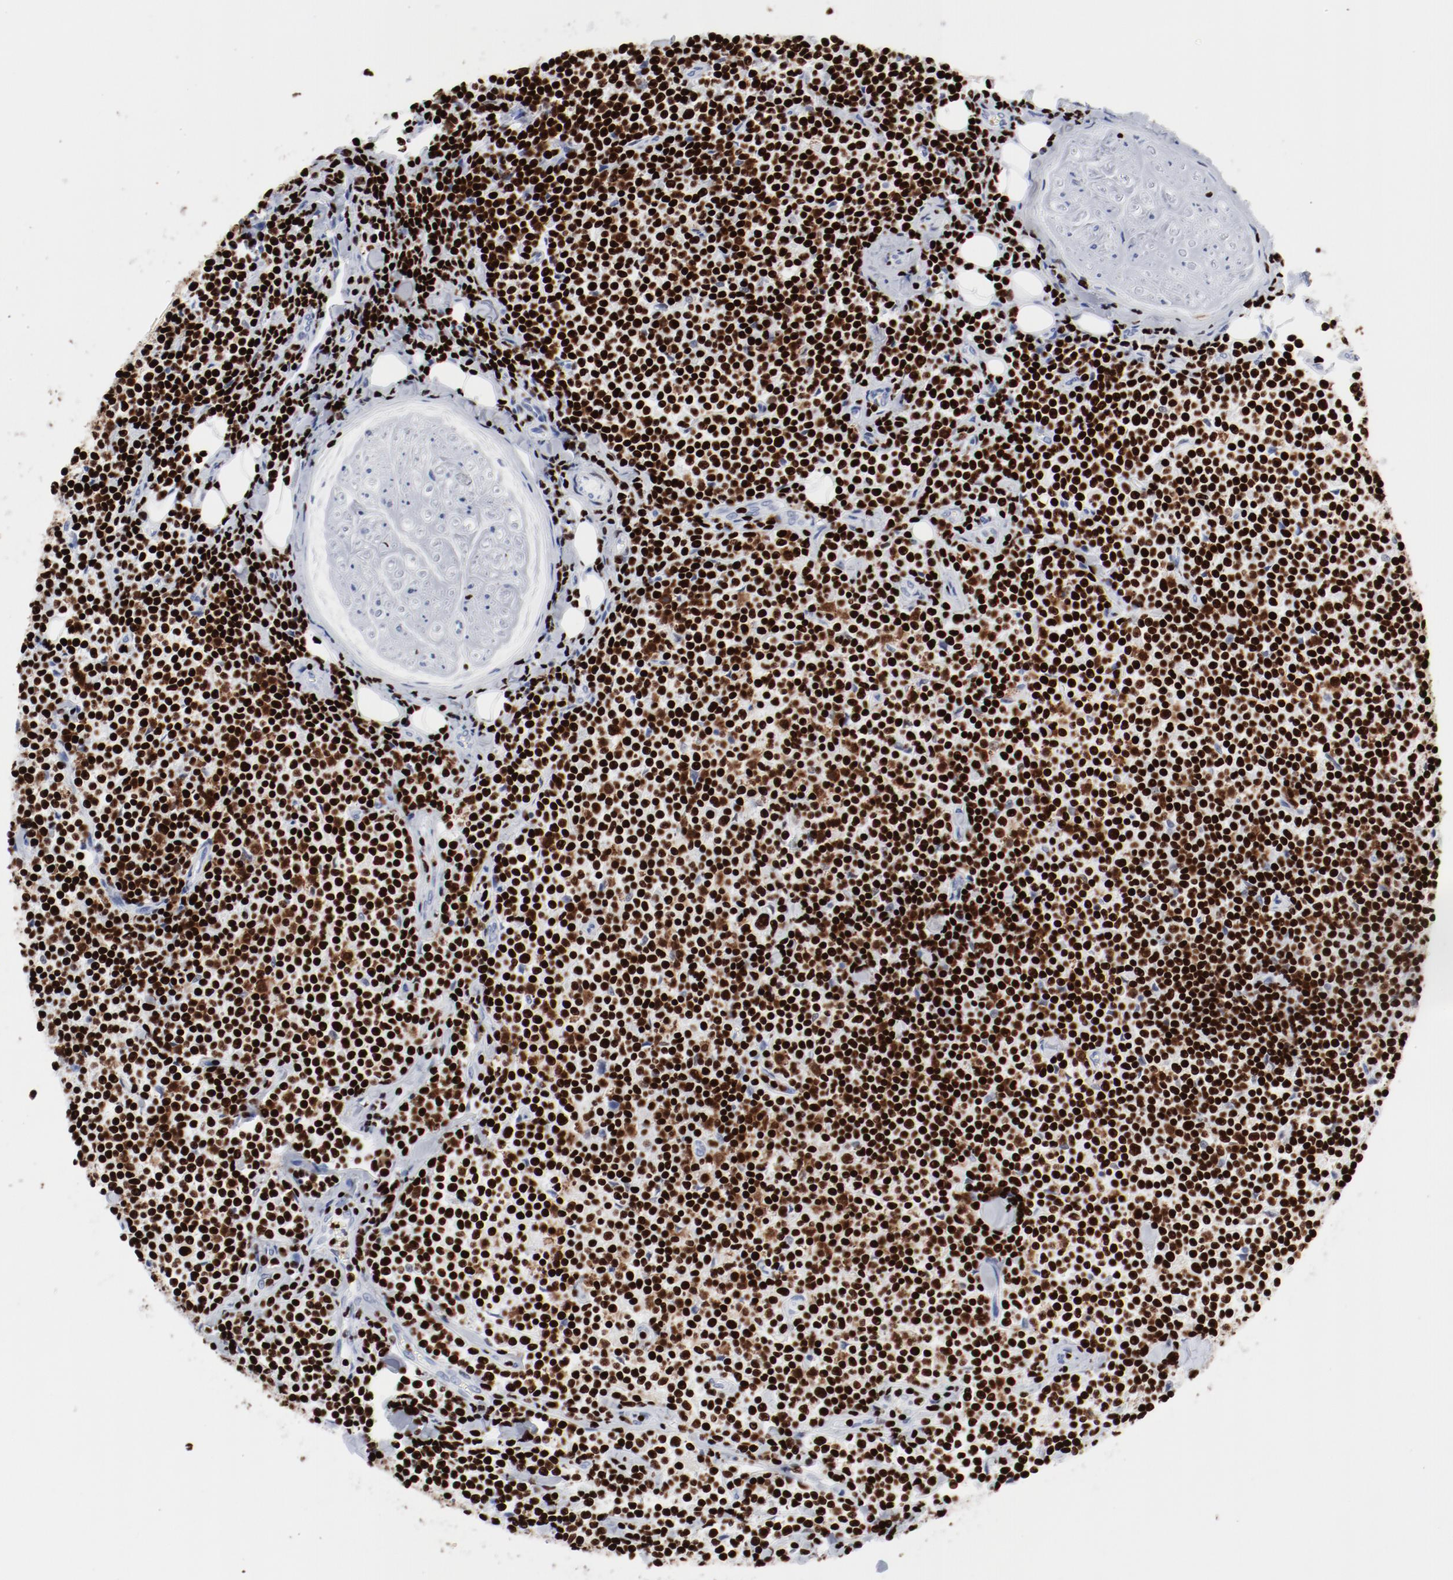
{"staining": {"intensity": "strong", "quantity": ">75%", "location": "nuclear"}, "tissue": "lymphoma", "cell_type": "Tumor cells", "image_type": "cancer", "snomed": [{"axis": "morphology", "description": "Malignant lymphoma, non-Hodgkin's type, Low grade"}, {"axis": "topography", "description": "Soft tissue"}], "caption": "The photomicrograph demonstrates a brown stain indicating the presence of a protein in the nuclear of tumor cells in low-grade malignant lymphoma, non-Hodgkin's type.", "gene": "SMARCC2", "patient": {"sex": "male", "age": 92}}